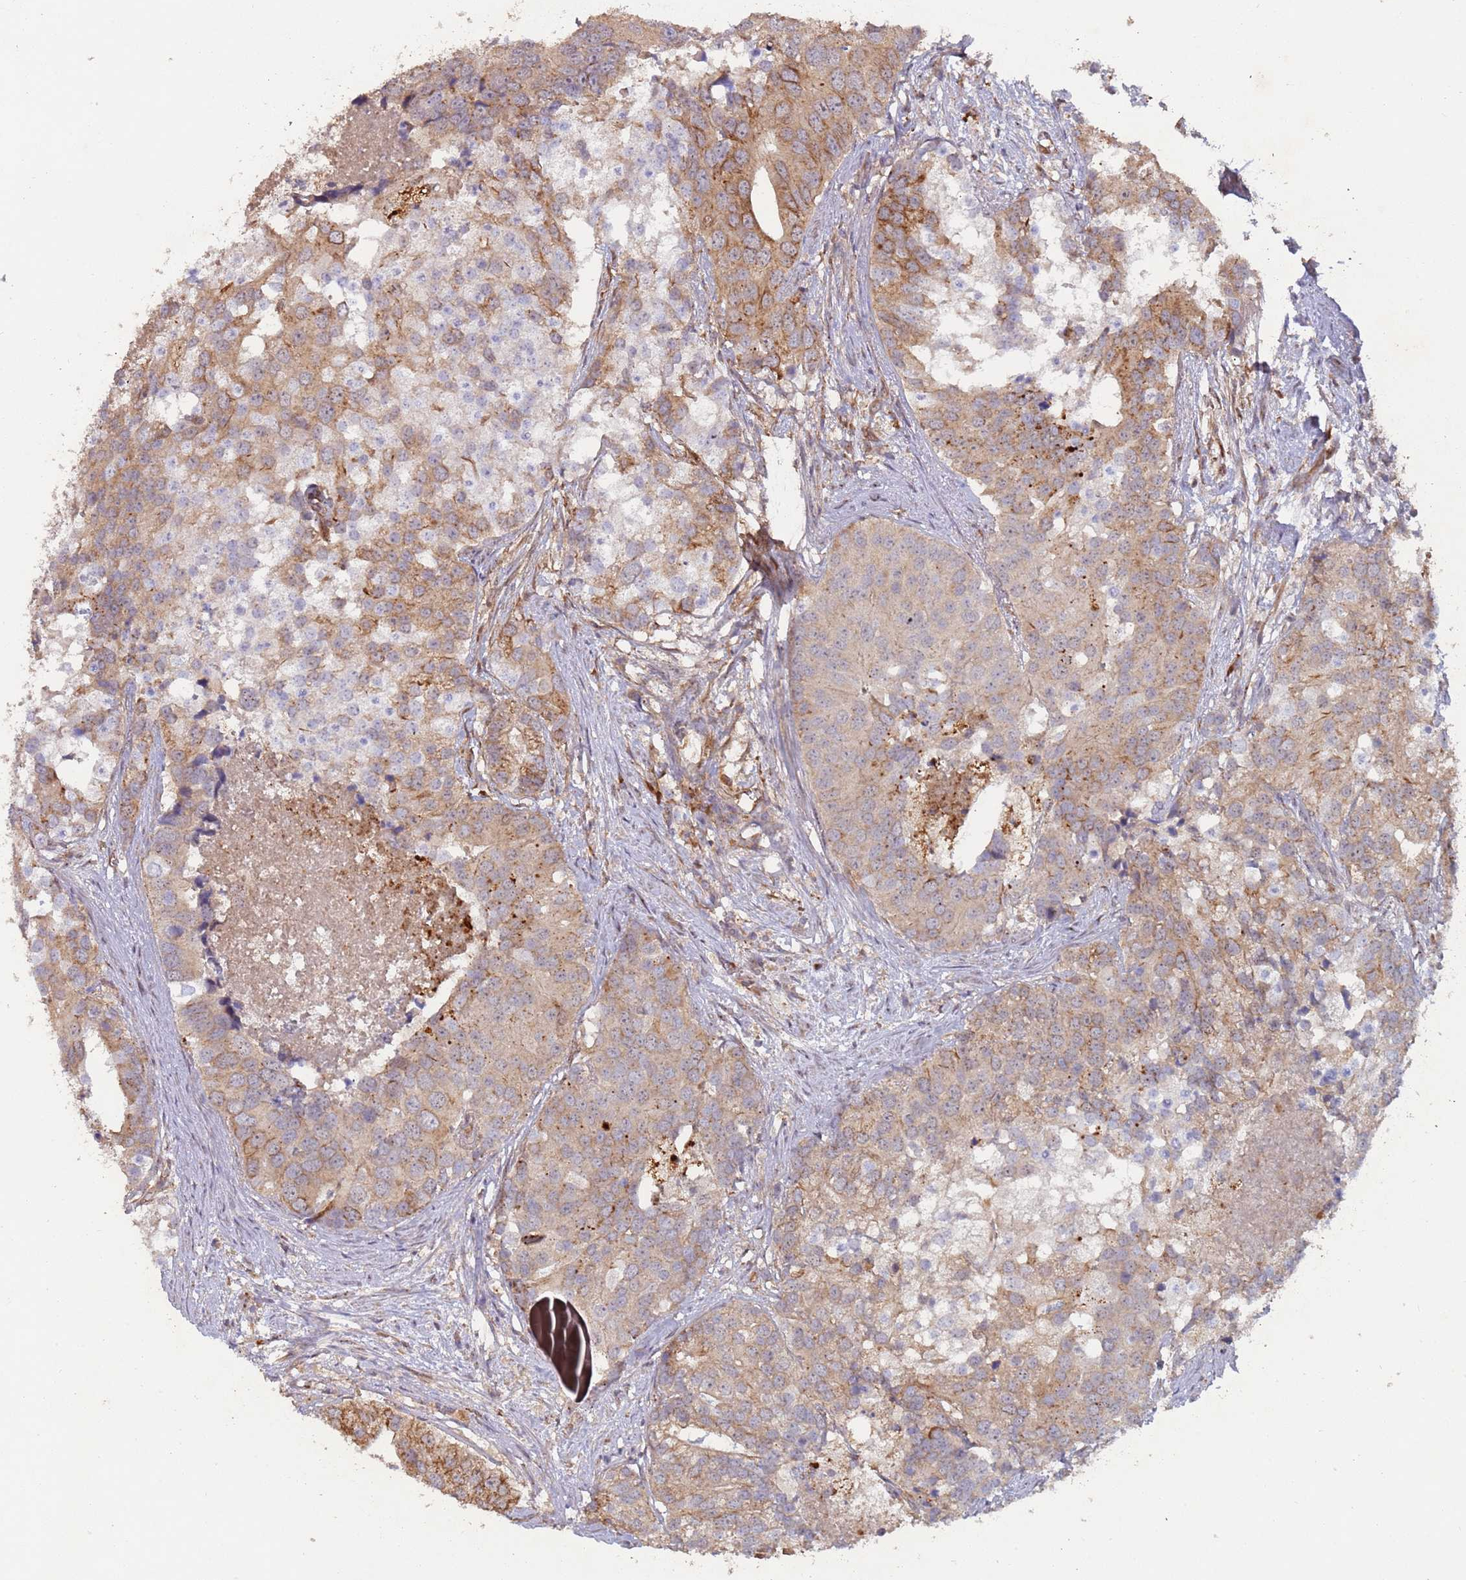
{"staining": {"intensity": "moderate", "quantity": "<25%", "location": "cytoplasmic/membranous"}, "tissue": "prostate cancer", "cell_type": "Tumor cells", "image_type": "cancer", "snomed": [{"axis": "morphology", "description": "Adenocarcinoma, High grade"}, {"axis": "topography", "description": "Prostate"}], "caption": "Immunohistochemistry (IHC) histopathology image of human adenocarcinoma (high-grade) (prostate) stained for a protein (brown), which reveals low levels of moderate cytoplasmic/membranous expression in approximately <25% of tumor cells.", "gene": "KANSL1L", "patient": {"sex": "male", "age": 62}}